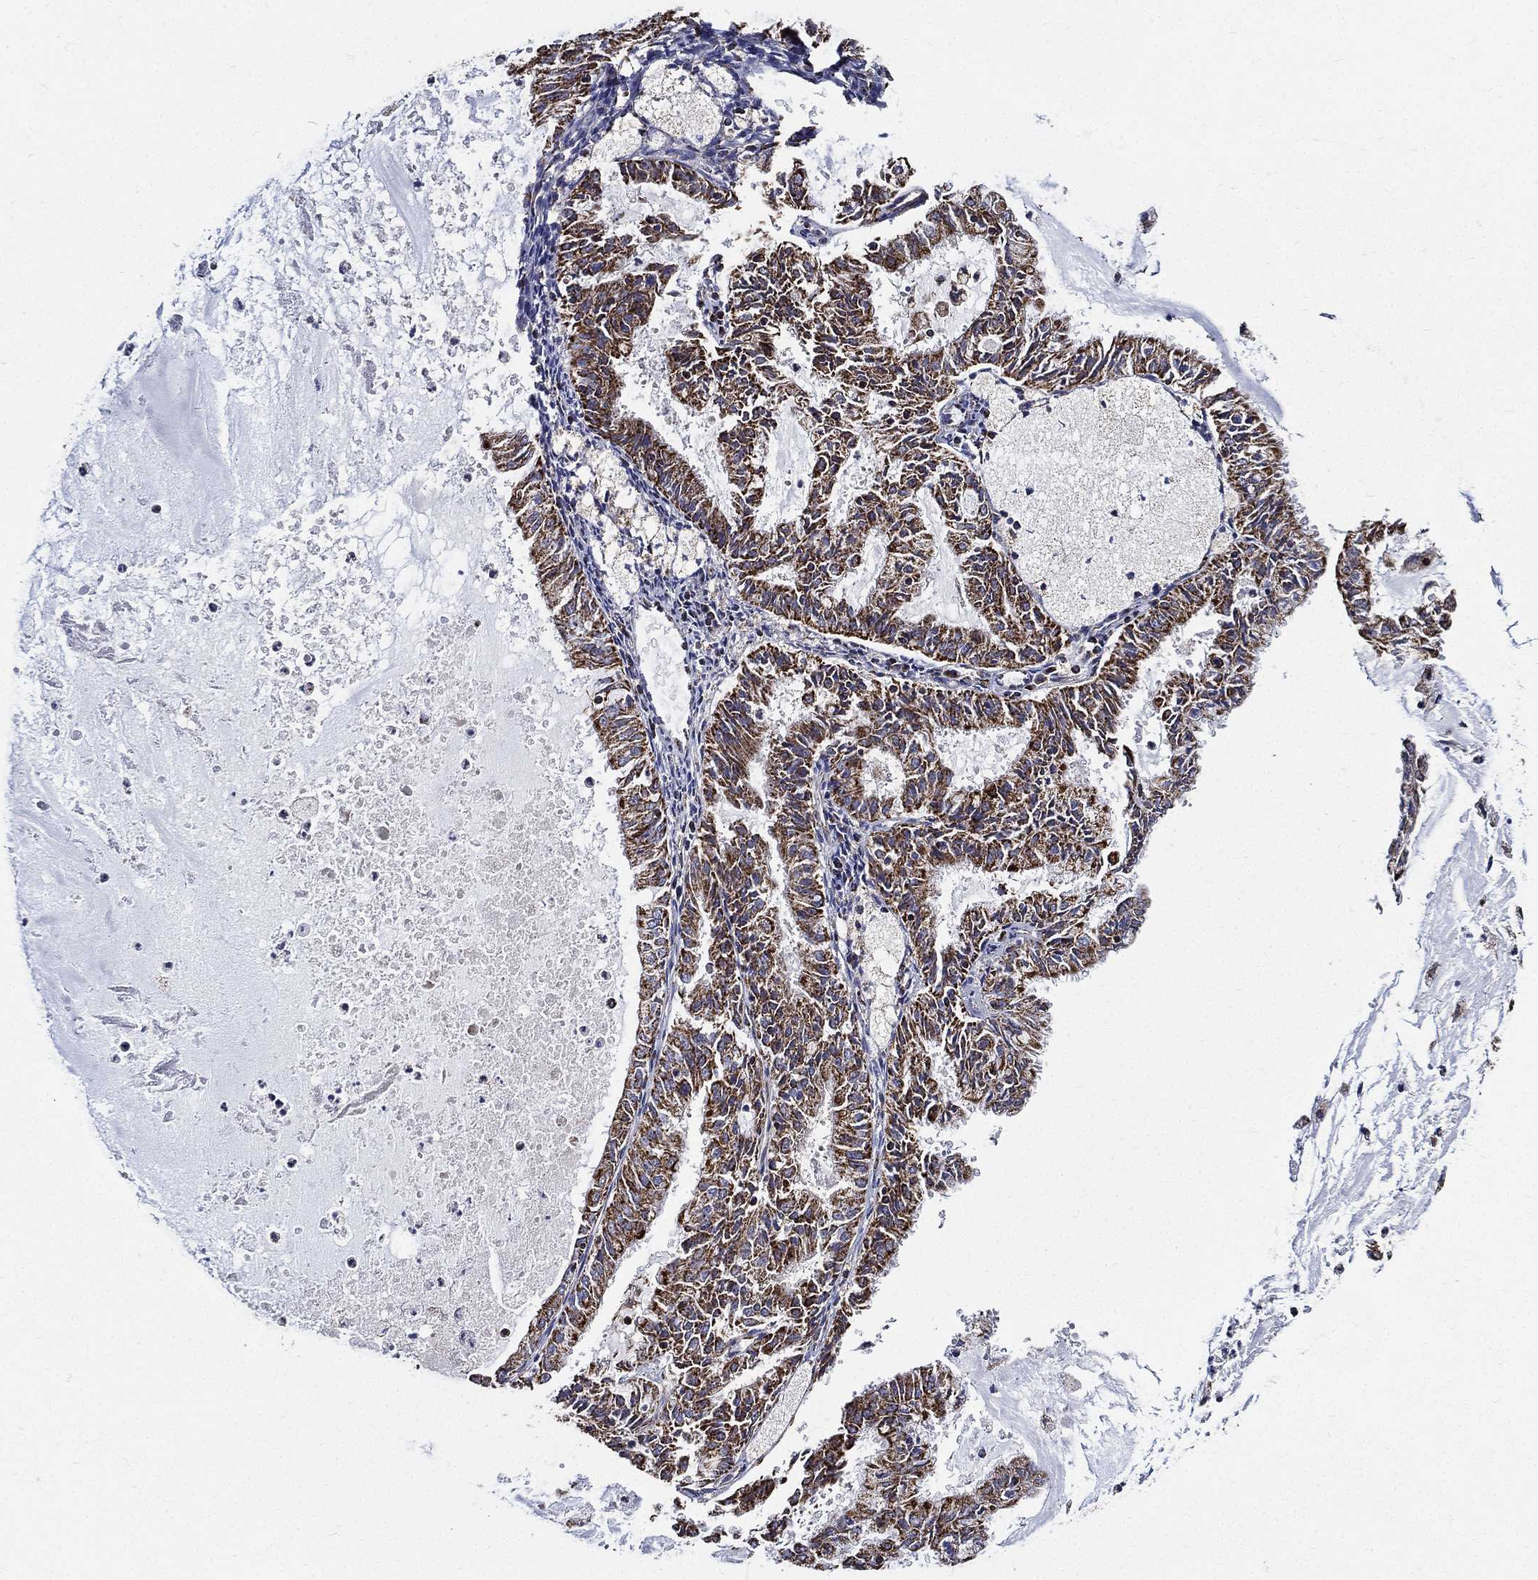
{"staining": {"intensity": "strong", "quantity": ">75%", "location": "cytoplasmic/membranous"}, "tissue": "endometrial cancer", "cell_type": "Tumor cells", "image_type": "cancer", "snomed": [{"axis": "morphology", "description": "Adenocarcinoma, NOS"}, {"axis": "topography", "description": "Endometrium"}], "caption": "This photomicrograph exhibits immunohistochemistry staining of human adenocarcinoma (endometrial), with high strong cytoplasmic/membranous positivity in approximately >75% of tumor cells.", "gene": "NDUFAB1", "patient": {"sex": "female", "age": 57}}